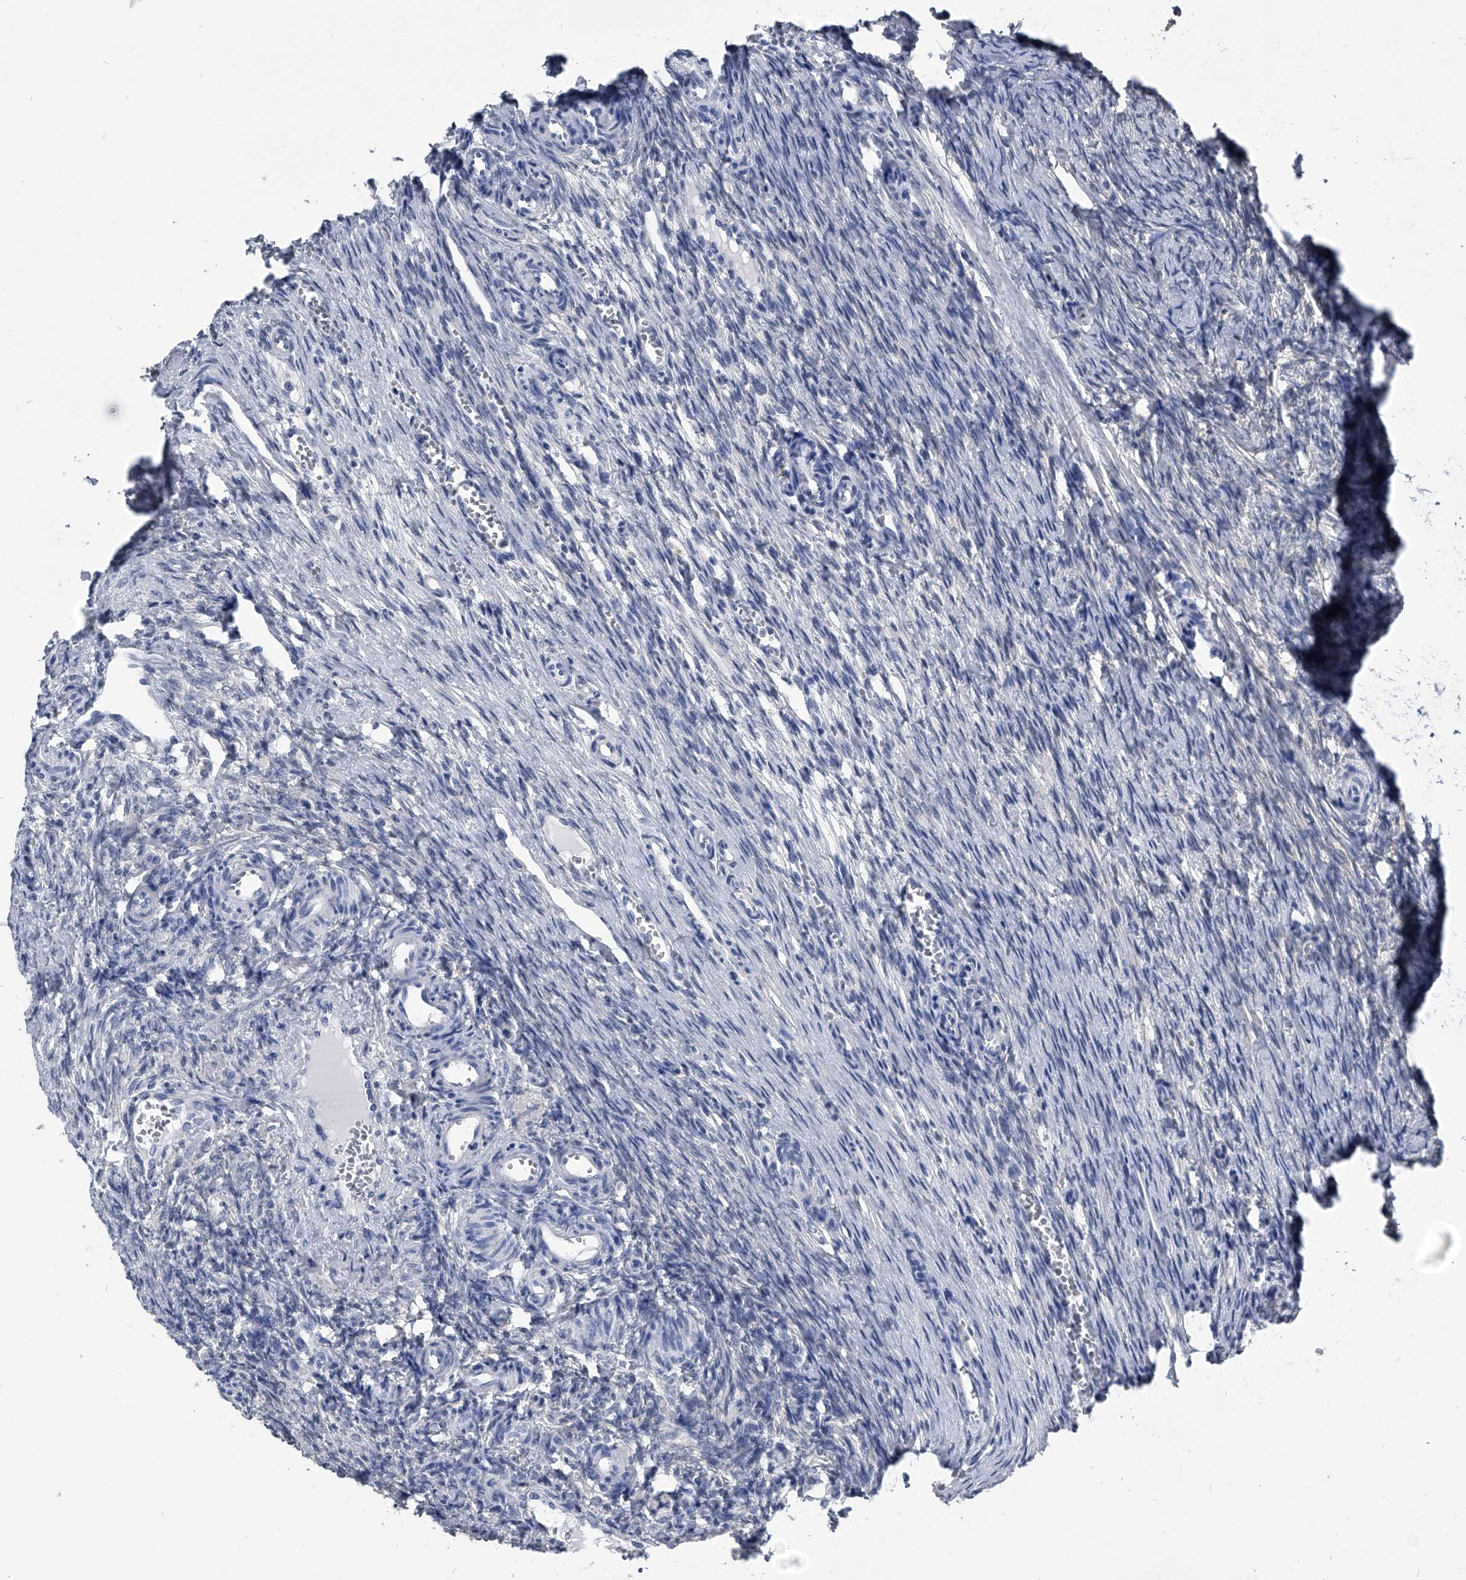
{"staining": {"intensity": "negative", "quantity": "none", "location": "none"}, "tissue": "ovary", "cell_type": "Ovarian stroma cells", "image_type": "normal", "snomed": [{"axis": "morphology", "description": "Adenocarcinoma, NOS"}, {"axis": "topography", "description": "Endometrium"}], "caption": "Immunohistochemistry (IHC) micrograph of normal ovary: human ovary stained with DAB demonstrates no significant protein staining in ovarian stroma cells.", "gene": "PDXK", "patient": {"sex": "female", "age": 32}}